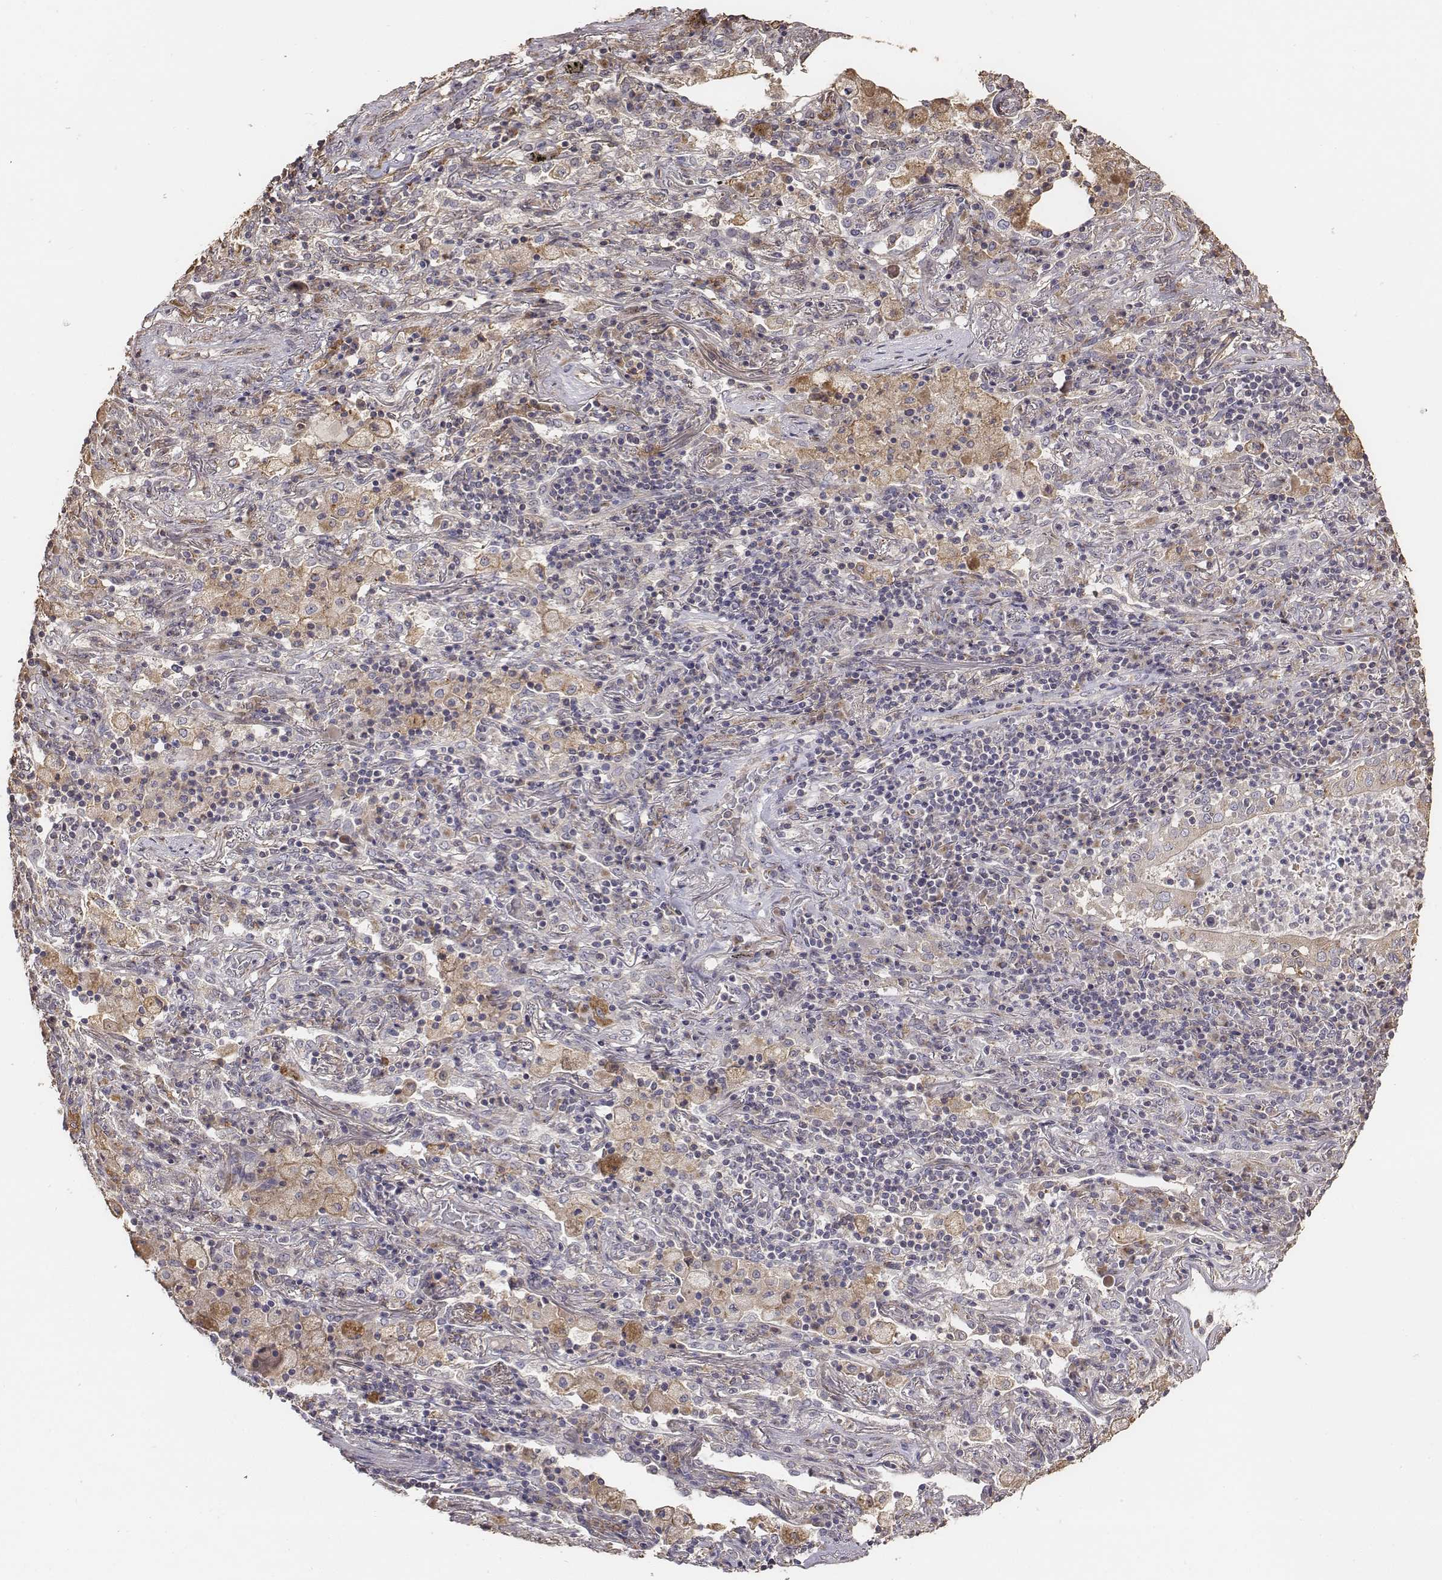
{"staining": {"intensity": "weak", "quantity": ">75%", "location": "cytoplasmic/membranous"}, "tissue": "lung cancer", "cell_type": "Tumor cells", "image_type": "cancer", "snomed": [{"axis": "morphology", "description": "Normal tissue, NOS"}, {"axis": "morphology", "description": "Squamous cell carcinoma, NOS"}, {"axis": "topography", "description": "Bronchus"}, {"axis": "topography", "description": "Lung"}], "caption": "Immunohistochemistry (DAB) staining of human squamous cell carcinoma (lung) reveals weak cytoplasmic/membranous protein staining in about >75% of tumor cells.", "gene": "AP1B1", "patient": {"sex": "male", "age": 64}}